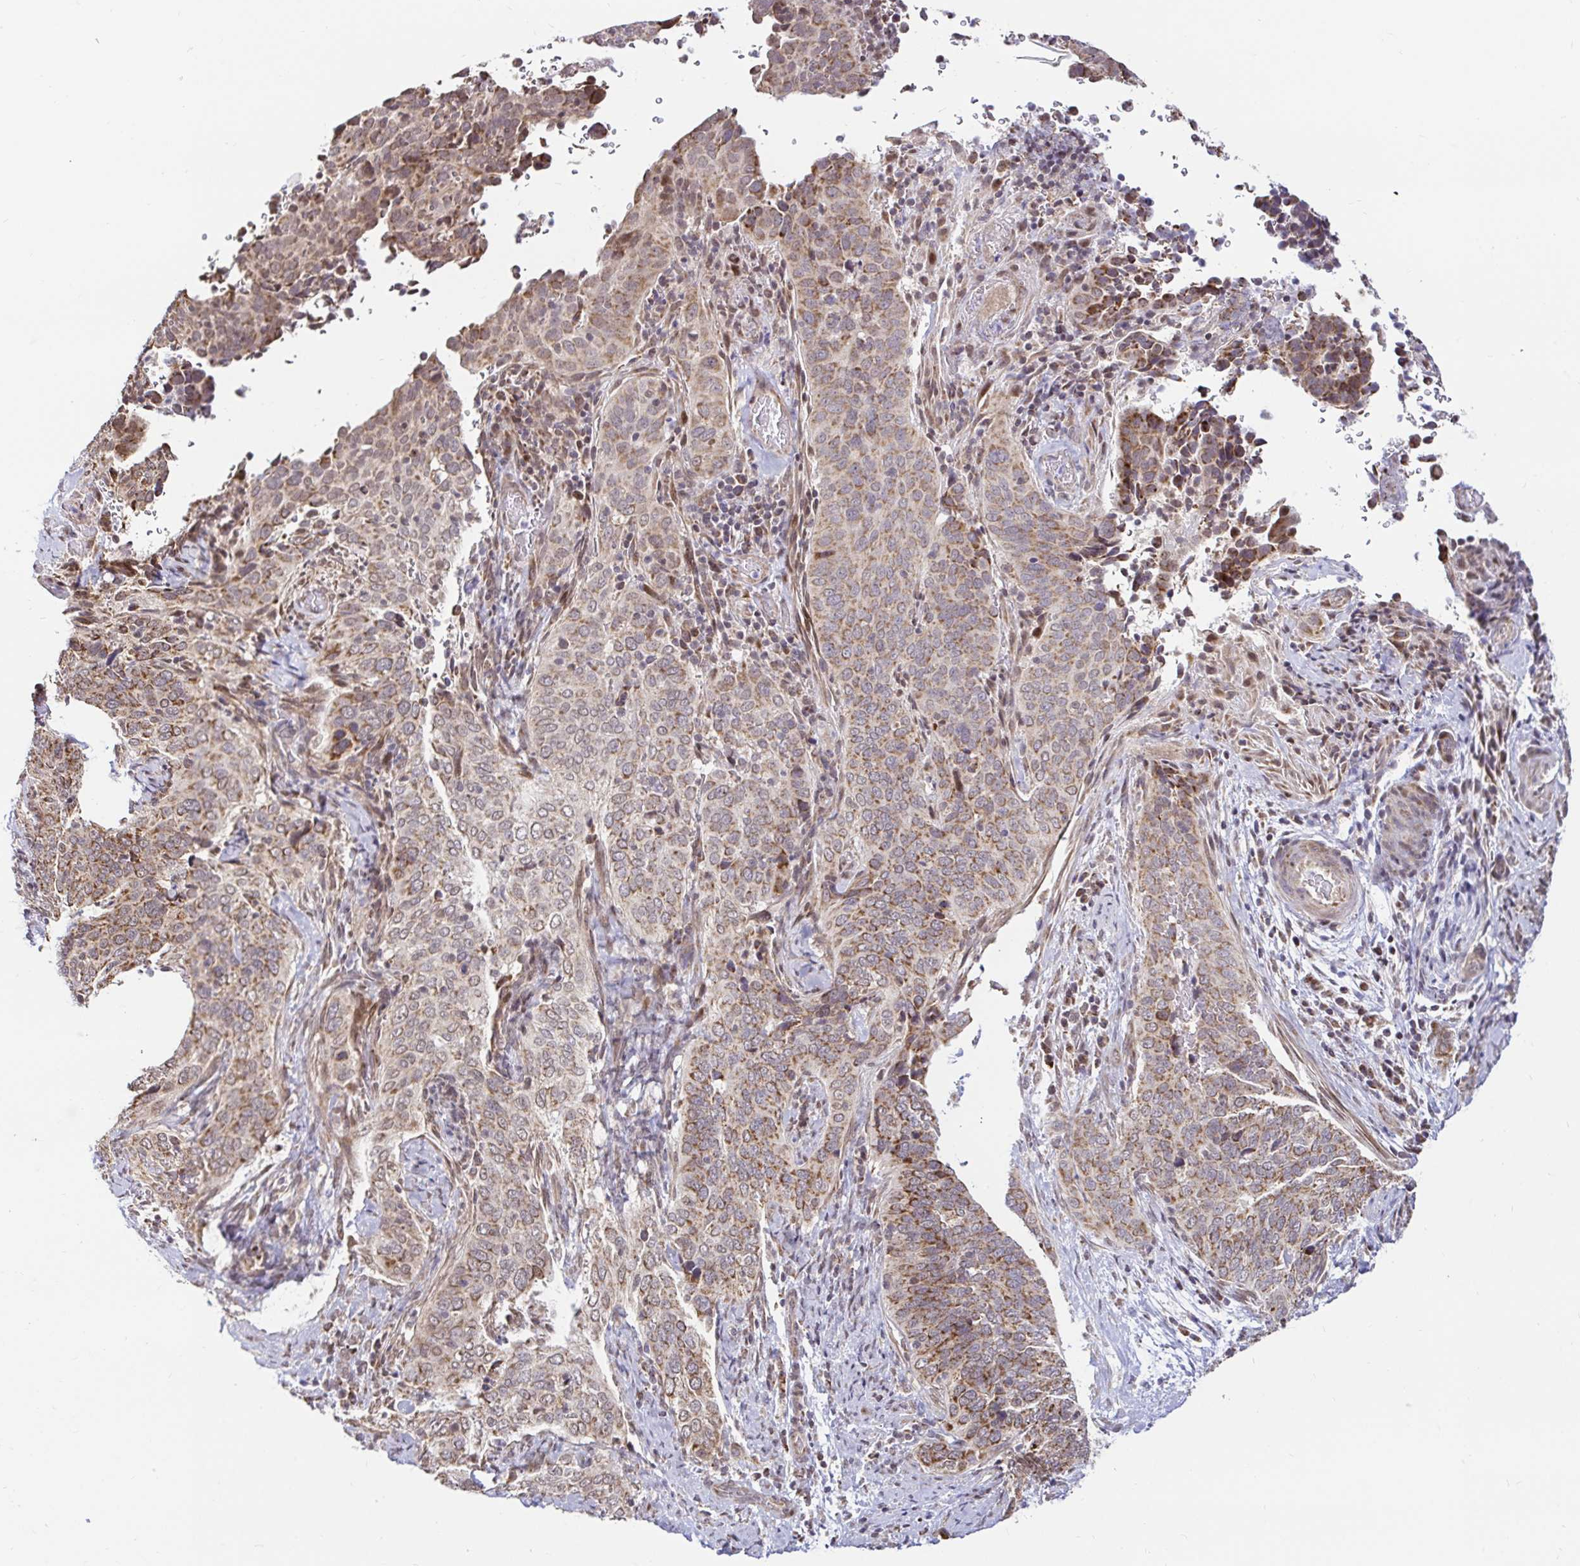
{"staining": {"intensity": "moderate", "quantity": ">75%", "location": "cytoplasmic/membranous"}, "tissue": "cervical cancer", "cell_type": "Tumor cells", "image_type": "cancer", "snomed": [{"axis": "morphology", "description": "Squamous cell carcinoma, NOS"}, {"axis": "topography", "description": "Cervix"}], "caption": "Cervical squamous cell carcinoma stained with a brown dye demonstrates moderate cytoplasmic/membranous positive staining in approximately >75% of tumor cells.", "gene": "TIMM50", "patient": {"sex": "female", "age": 38}}